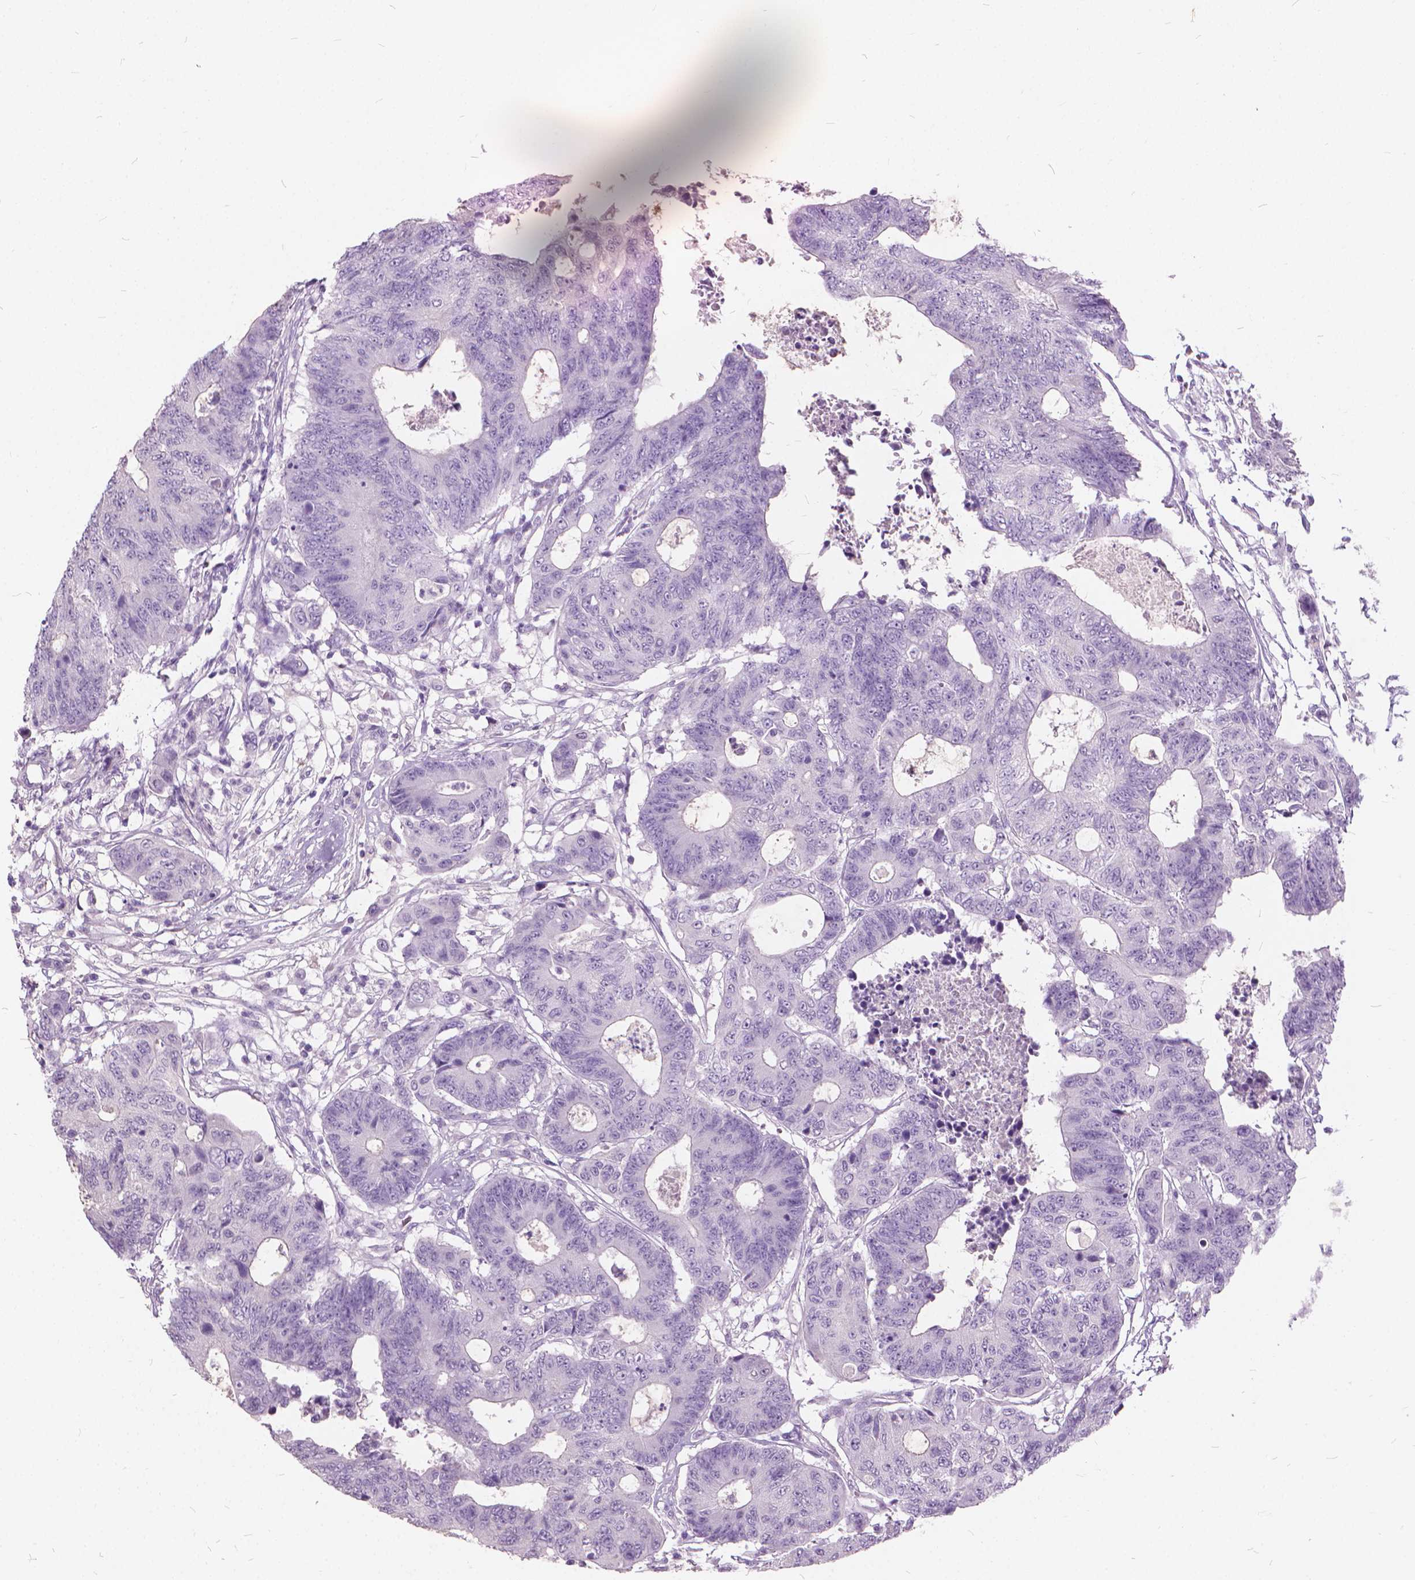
{"staining": {"intensity": "negative", "quantity": "none", "location": "none"}, "tissue": "colorectal cancer", "cell_type": "Tumor cells", "image_type": "cancer", "snomed": [{"axis": "morphology", "description": "Adenocarcinoma, NOS"}, {"axis": "topography", "description": "Colon"}], "caption": "High power microscopy image of an immunohistochemistry (IHC) micrograph of colorectal adenocarcinoma, revealing no significant positivity in tumor cells.", "gene": "DNM1", "patient": {"sex": "female", "age": 48}}